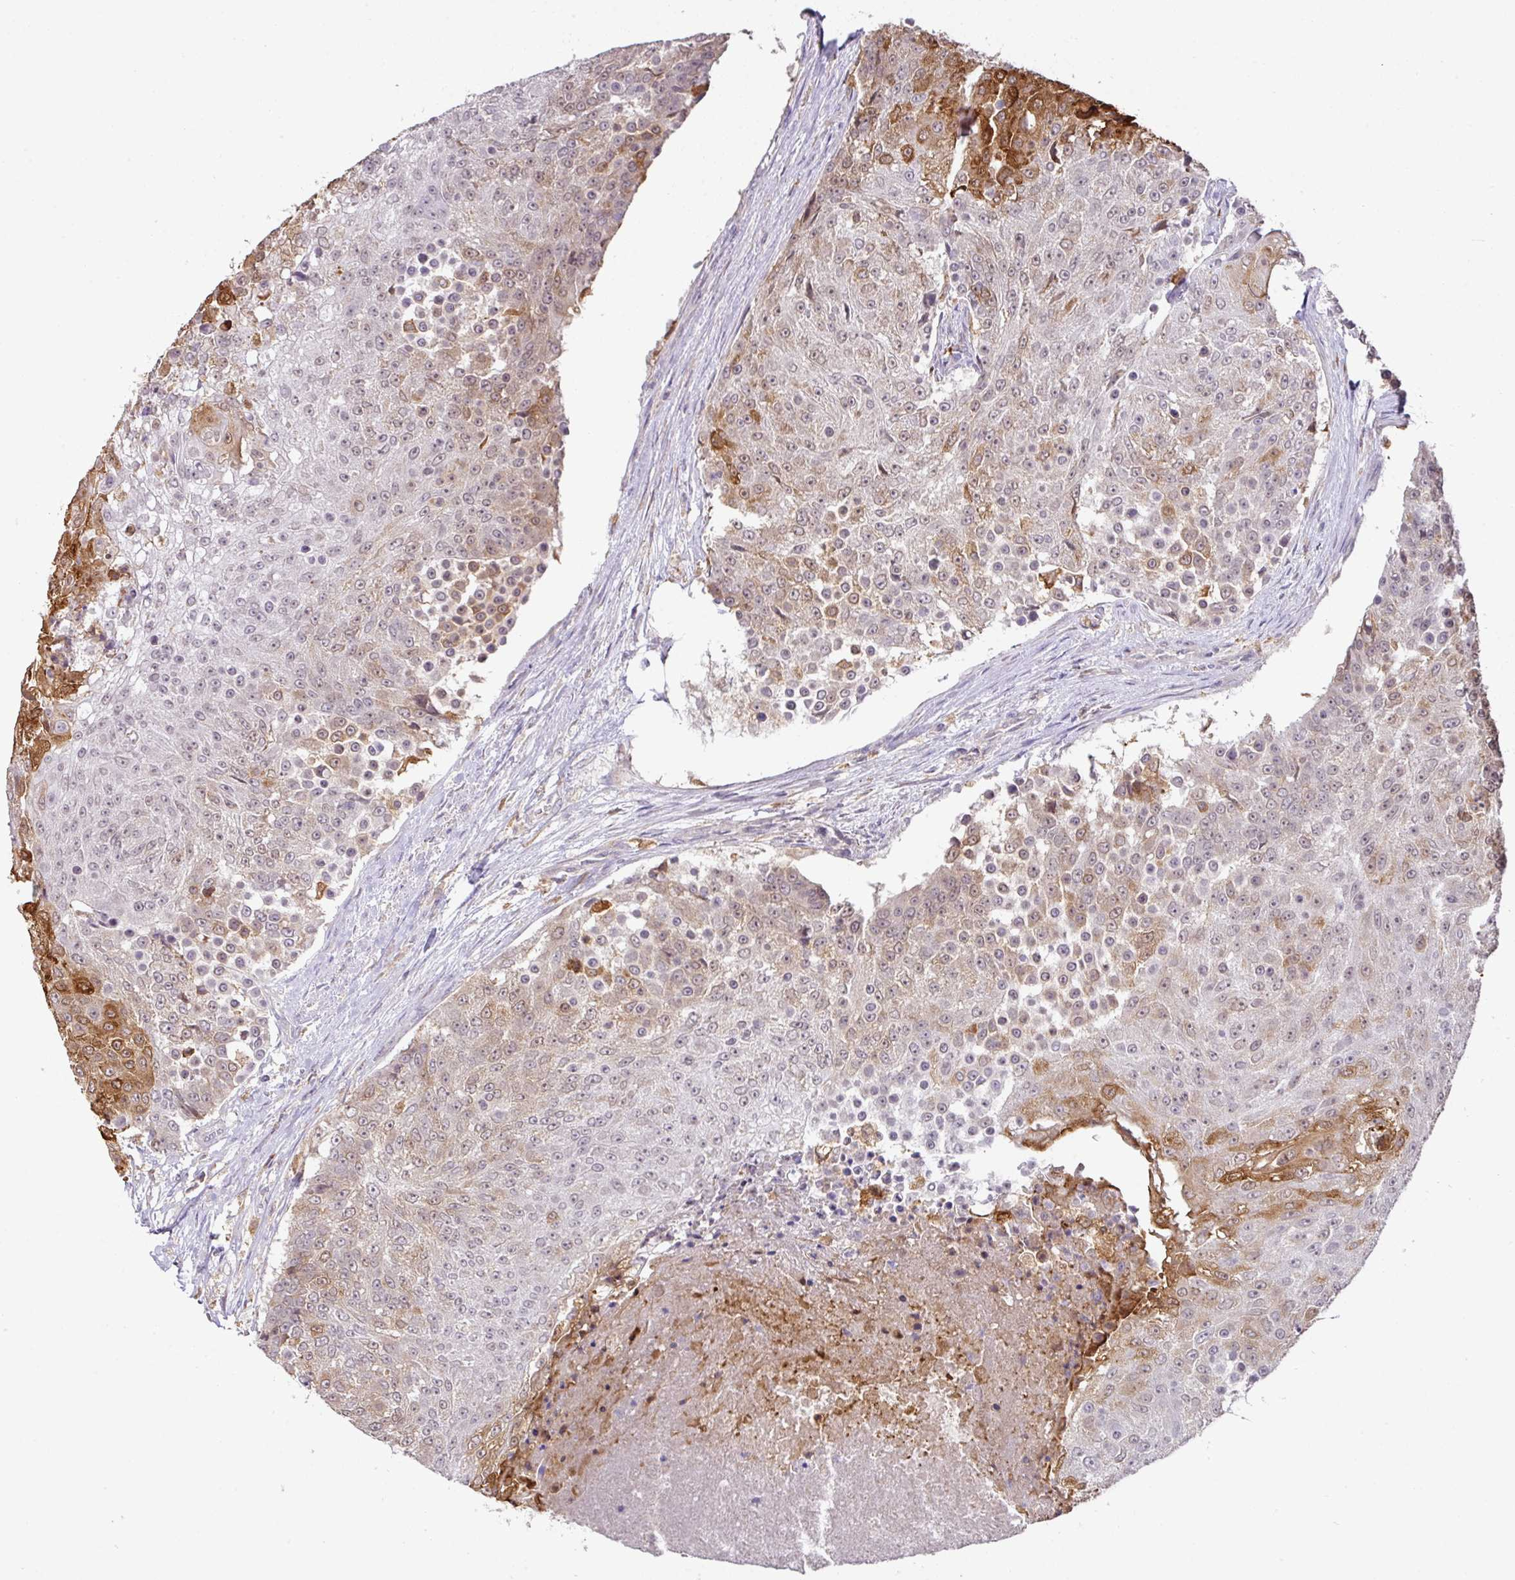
{"staining": {"intensity": "strong", "quantity": "<25%", "location": "cytoplasmic/membranous"}, "tissue": "urothelial cancer", "cell_type": "Tumor cells", "image_type": "cancer", "snomed": [{"axis": "morphology", "description": "Urothelial carcinoma, High grade"}, {"axis": "topography", "description": "Urinary bladder"}], "caption": "Immunohistochemical staining of urothelial carcinoma (high-grade) displays medium levels of strong cytoplasmic/membranous staining in approximately <25% of tumor cells.", "gene": "GCNT7", "patient": {"sex": "female", "age": 63}}